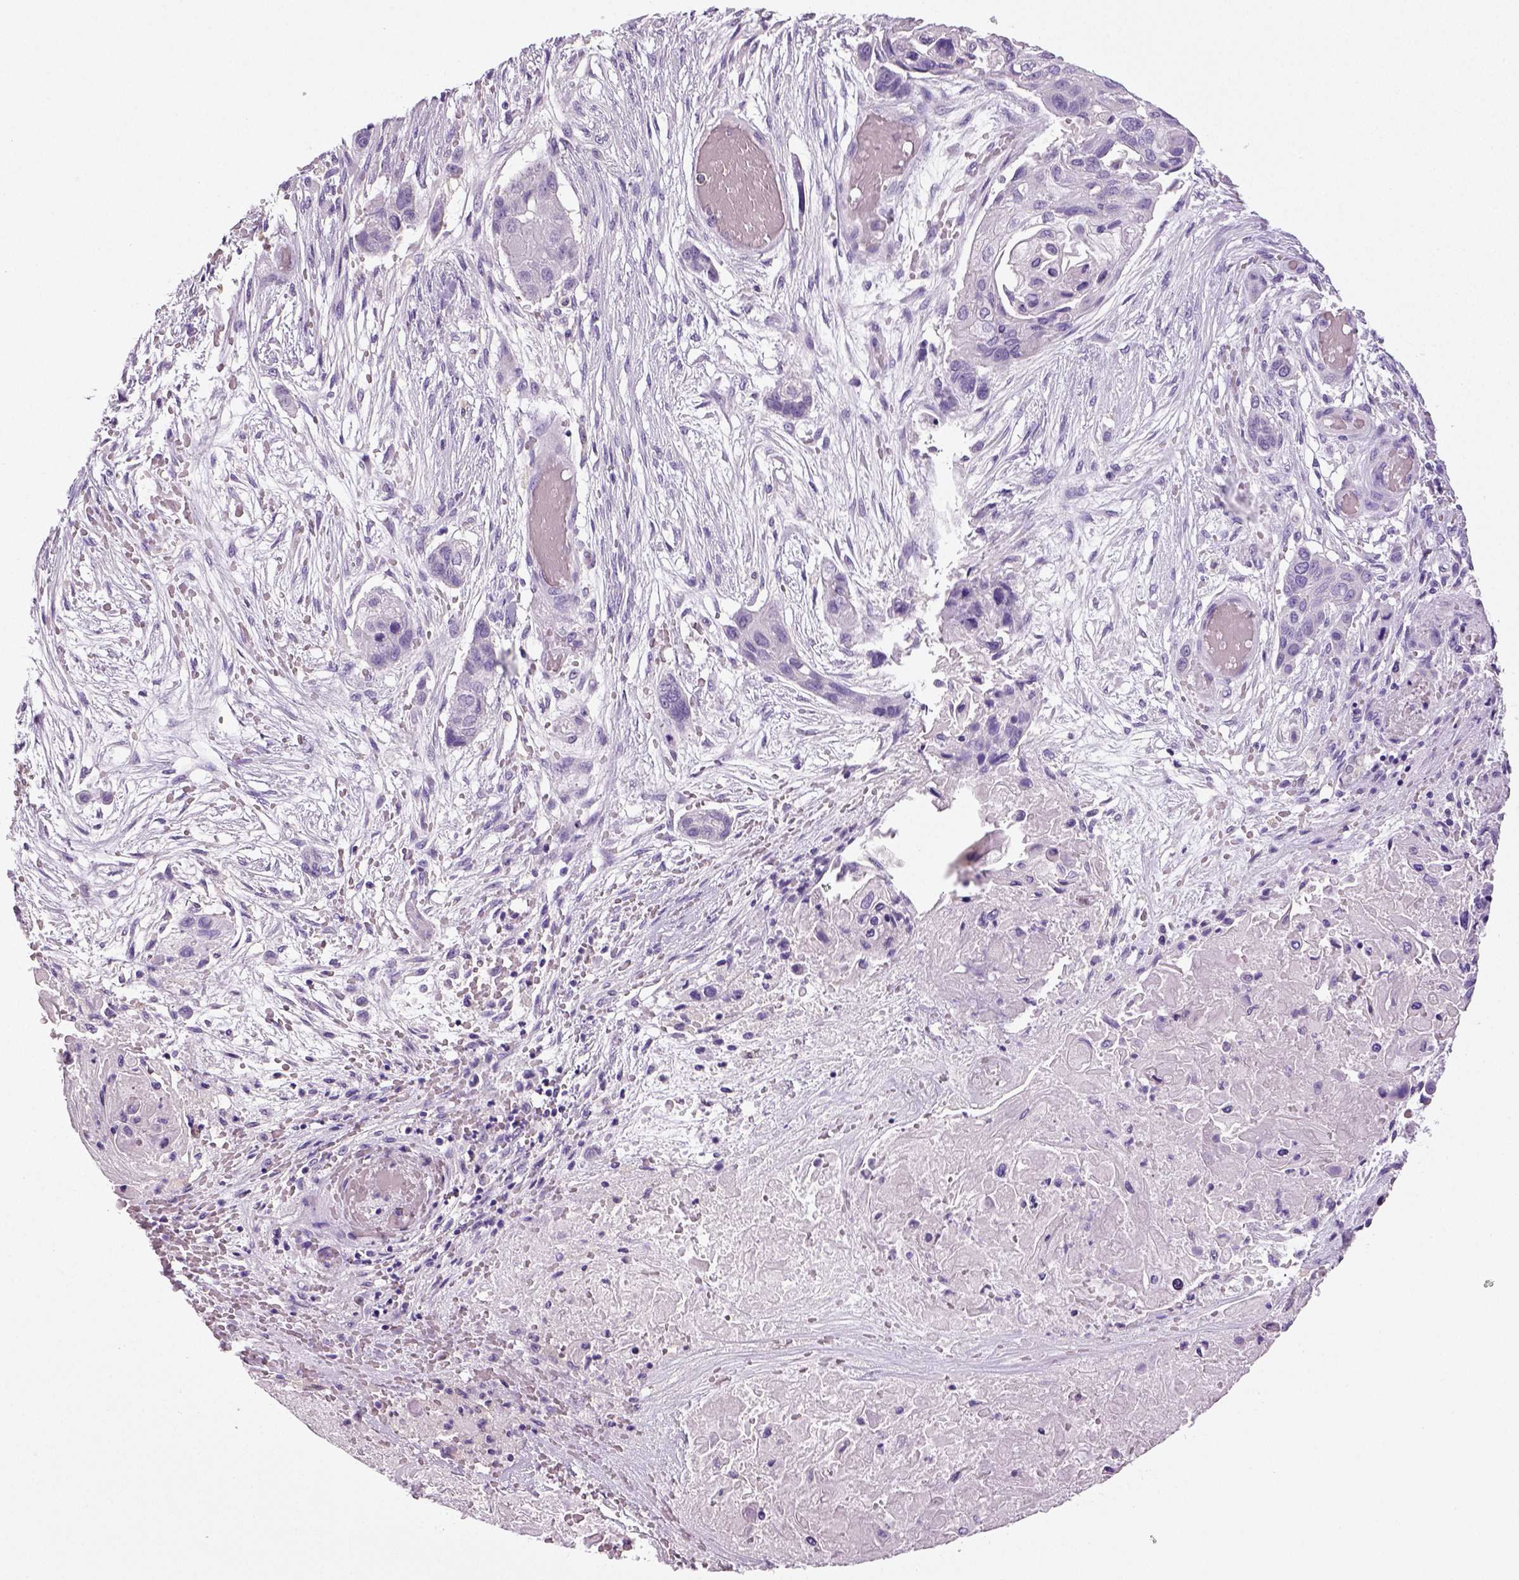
{"staining": {"intensity": "negative", "quantity": "none", "location": "none"}, "tissue": "lung cancer", "cell_type": "Tumor cells", "image_type": "cancer", "snomed": [{"axis": "morphology", "description": "Squamous cell carcinoma, NOS"}, {"axis": "topography", "description": "Lung"}], "caption": "Immunohistochemistry (IHC) image of neoplastic tissue: human lung cancer (squamous cell carcinoma) stained with DAB displays no significant protein staining in tumor cells.", "gene": "NECAB2", "patient": {"sex": "male", "age": 69}}